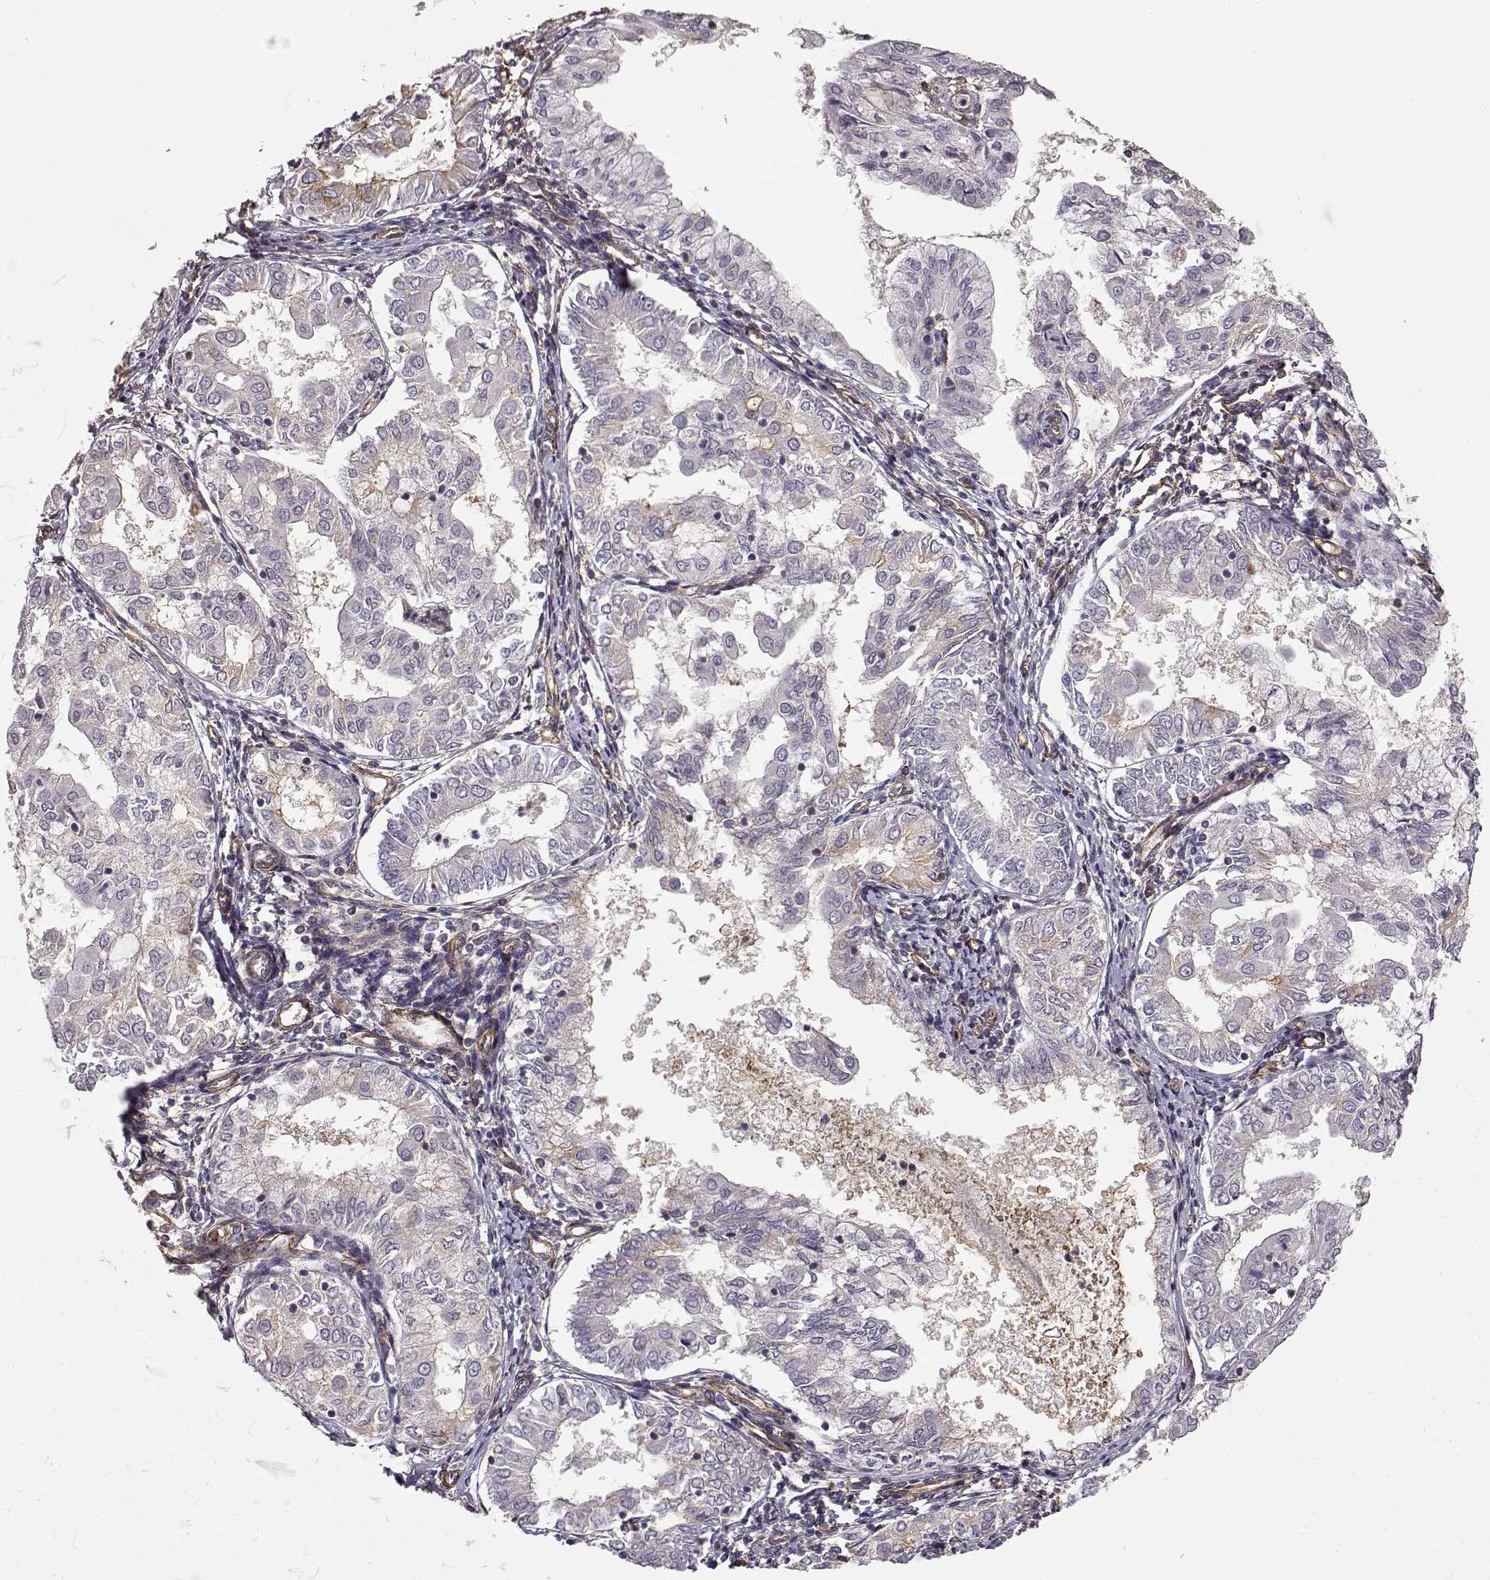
{"staining": {"intensity": "negative", "quantity": "none", "location": "none"}, "tissue": "endometrial cancer", "cell_type": "Tumor cells", "image_type": "cancer", "snomed": [{"axis": "morphology", "description": "Adenocarcinoma, NOS"}, {"axis": "topography", "description": "Endometrium"}], "caption": "Tumor cells are negative for protein expression in human adenocarcinoma (endometrial).", "gene": "IFITM1", "patient": {"sex": "female", "age": 68}}